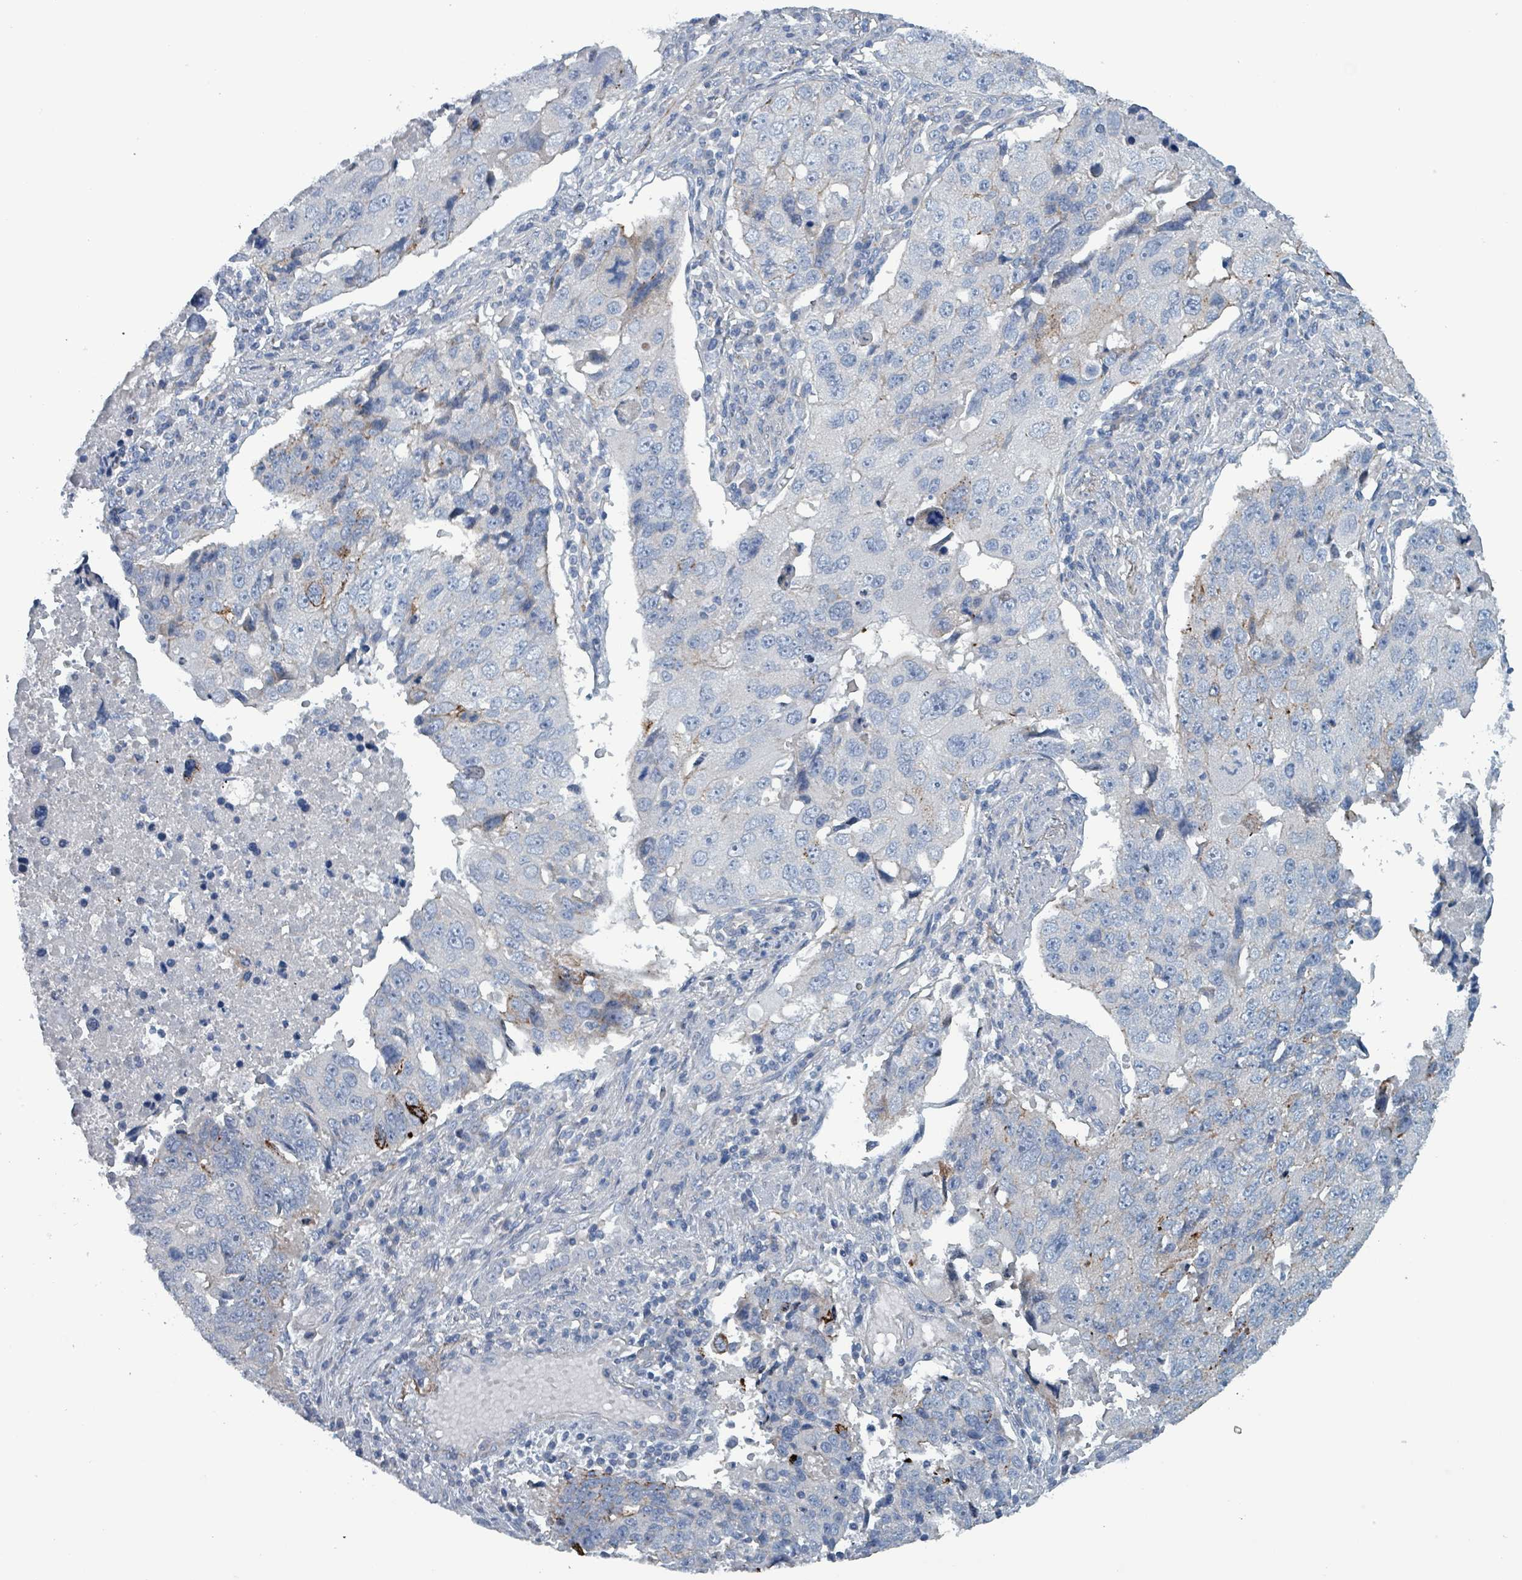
{"staining": {"intensity": "negative", "quantity": "none", "location": "none"}, "tissue": "lung cancer", "cell_type": "Tumor cells", "image_type": "cancer", "snomed": [{"axis": "morphology", "description": "Squamous cell carcinoma, NOS"}, {"axis": "topography", "description": "Lung"}], "caption": "This image is of lung cancer (squamous cell carcinoma) stained with immunohistochemistry (IHC) to label a protein in brown with the nuclei are counter-stained blue. There is no expression in tumor cells.", "gene": "TAAR5", "patient": {"sex": "female", "age": 66}}